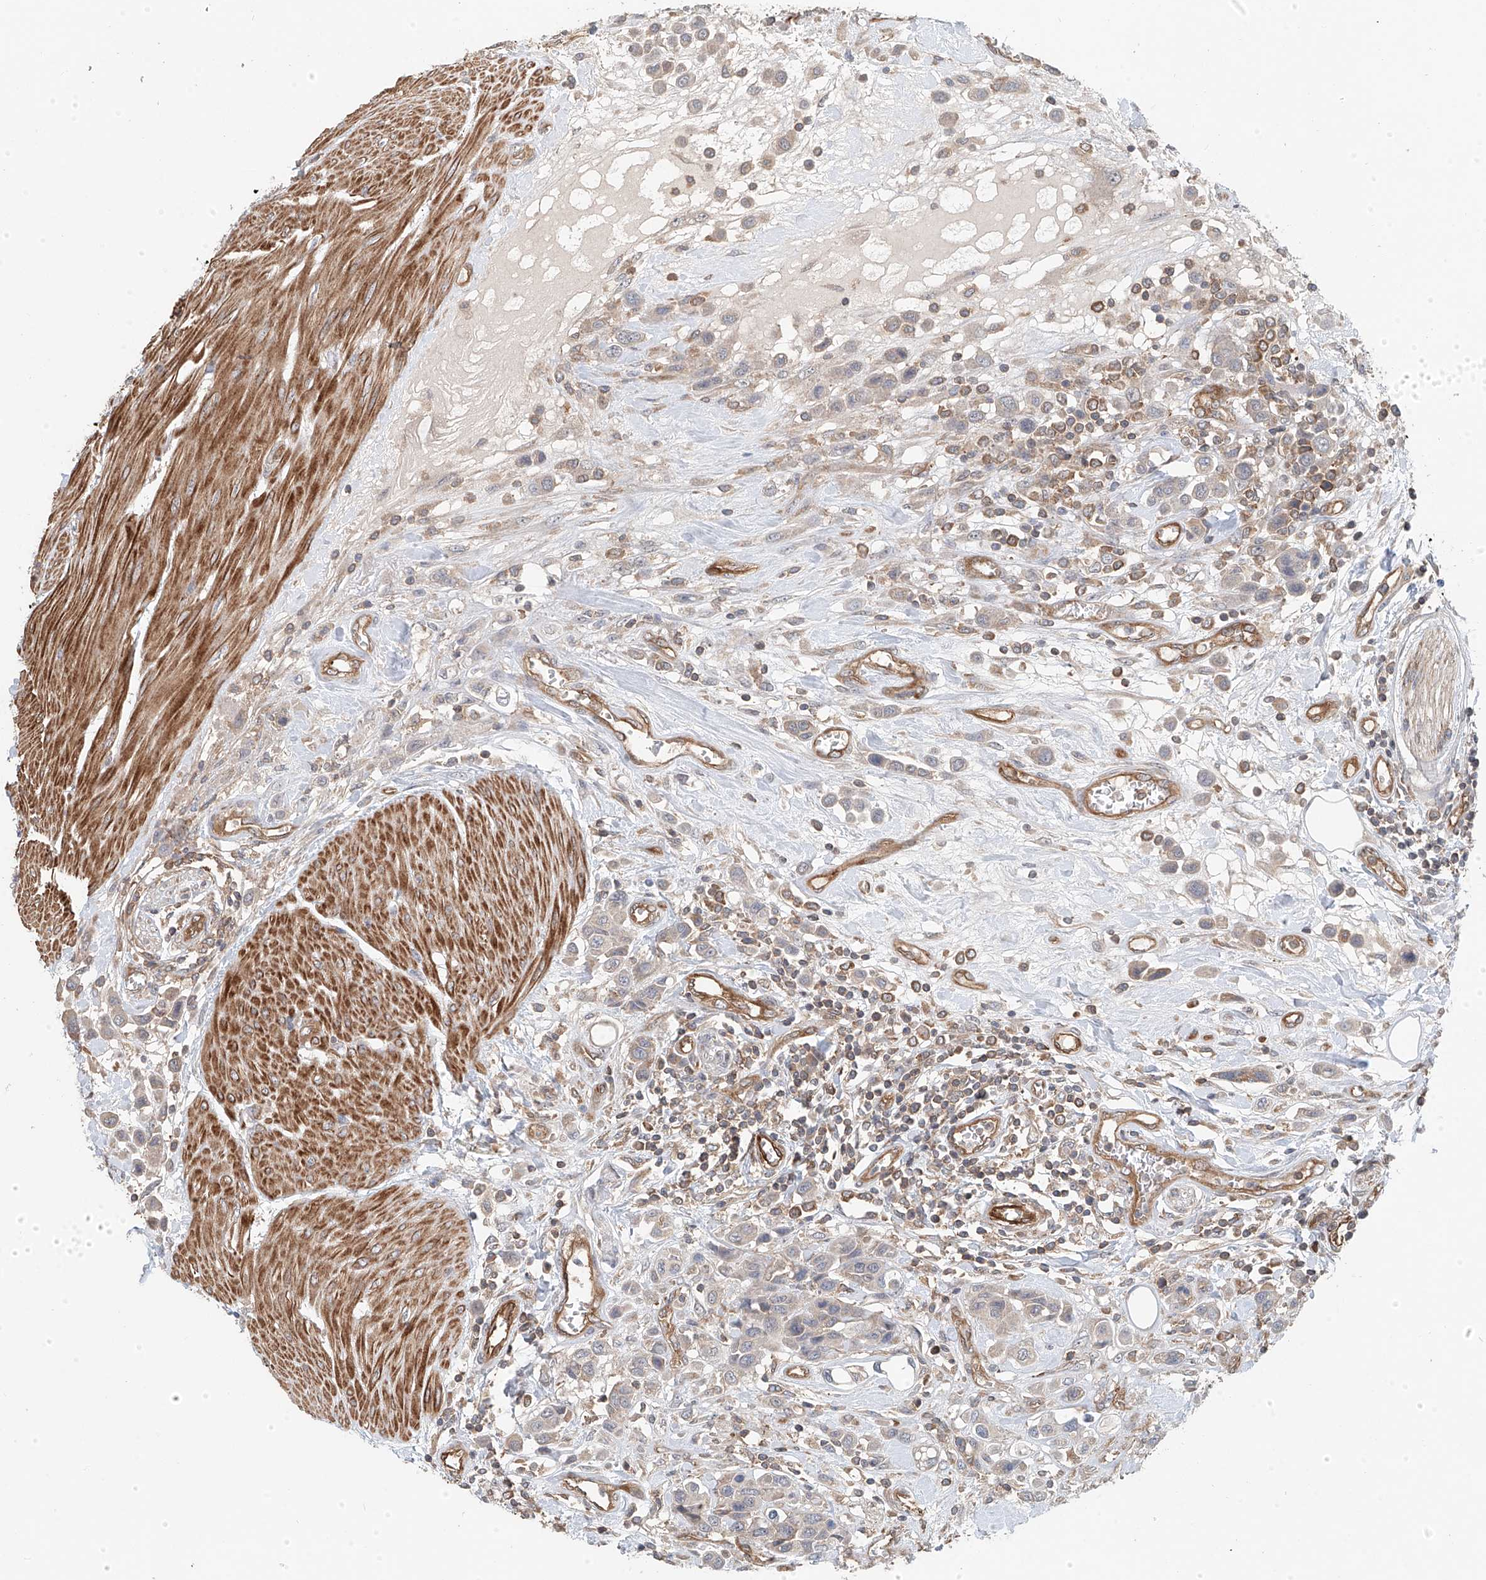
{"staining": {"intensity": "weak", "quantity": "<25%", "location": "cytoplasmic/membranous"}, "tissue": "urothelial cancer", "cell_type": "Tumor cells", "image_type": "cancer", "snomed": [{"axis": "morphology", "description": "Urothelial carcinoma, High grade"}, {"axis": "topography", "description": "Urinary bladder"}], "caption": "DAB (3,3'-diaminobenzidine) immunohistochemical staining of human high-grade urothelial carcinoma displays no significant staining in tumor cells.", "gene": "FRYL", "patient": {"sex": "male", "age": 50}}